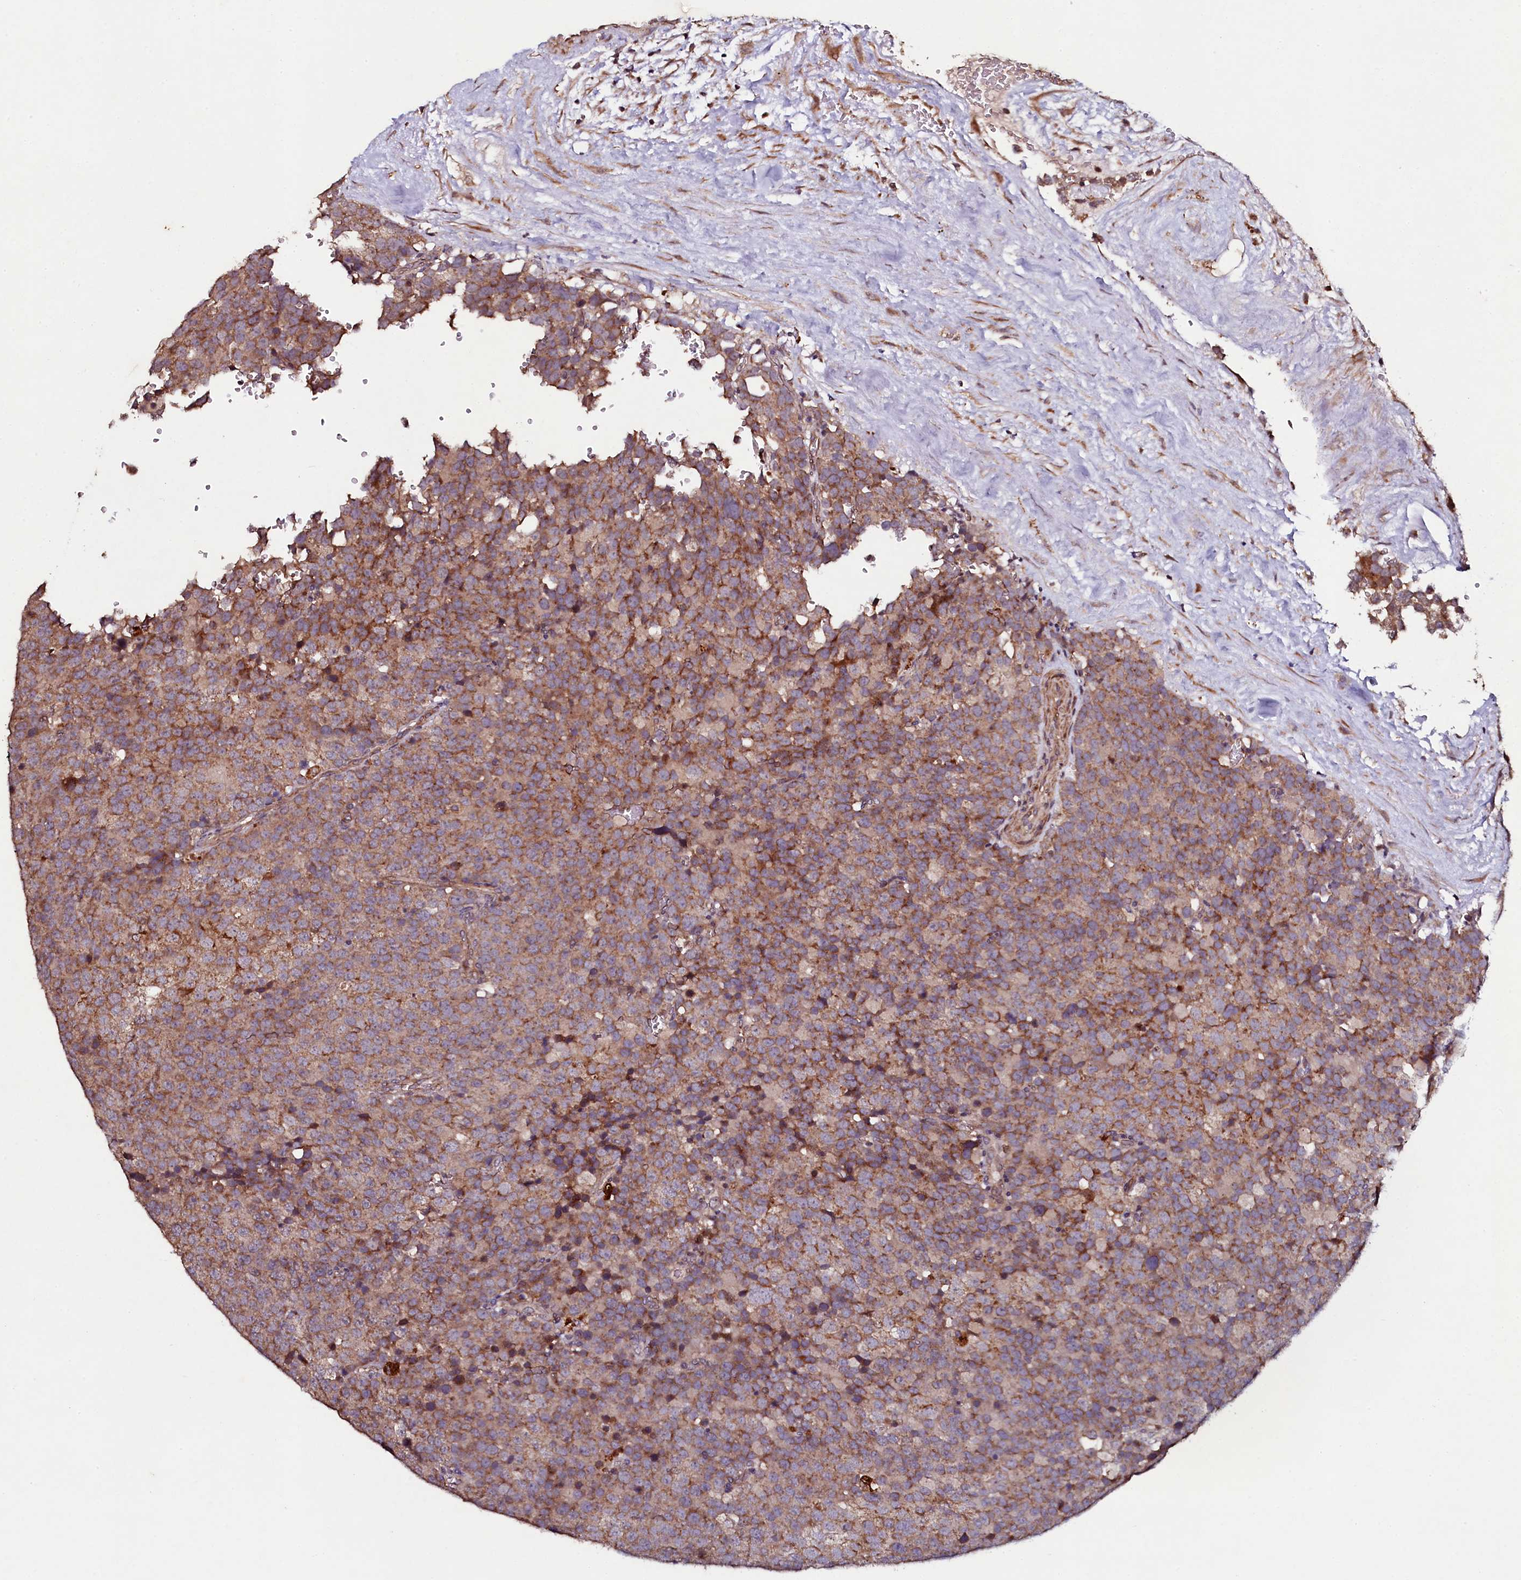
{"staining": {"intensity": "moderate", "quantity": ">75%", "location": "cytoplasmic/membranous"}, "tissue": "testis cancer", "cell_type": "Tumor cells", "image_type": "cancer", "snomed": [{"axis": "morphology", "description": "Seminoma, NOS"}, {"axis": "topography", "description": "Testis"}], "caption": "Testis cancer (seminoma) stained for a protein shows moderate cytoplasmic/membranous positivity in tumor cells.", "gene": "SEC24C", "patient": {"sex": "male", "age": 71}}